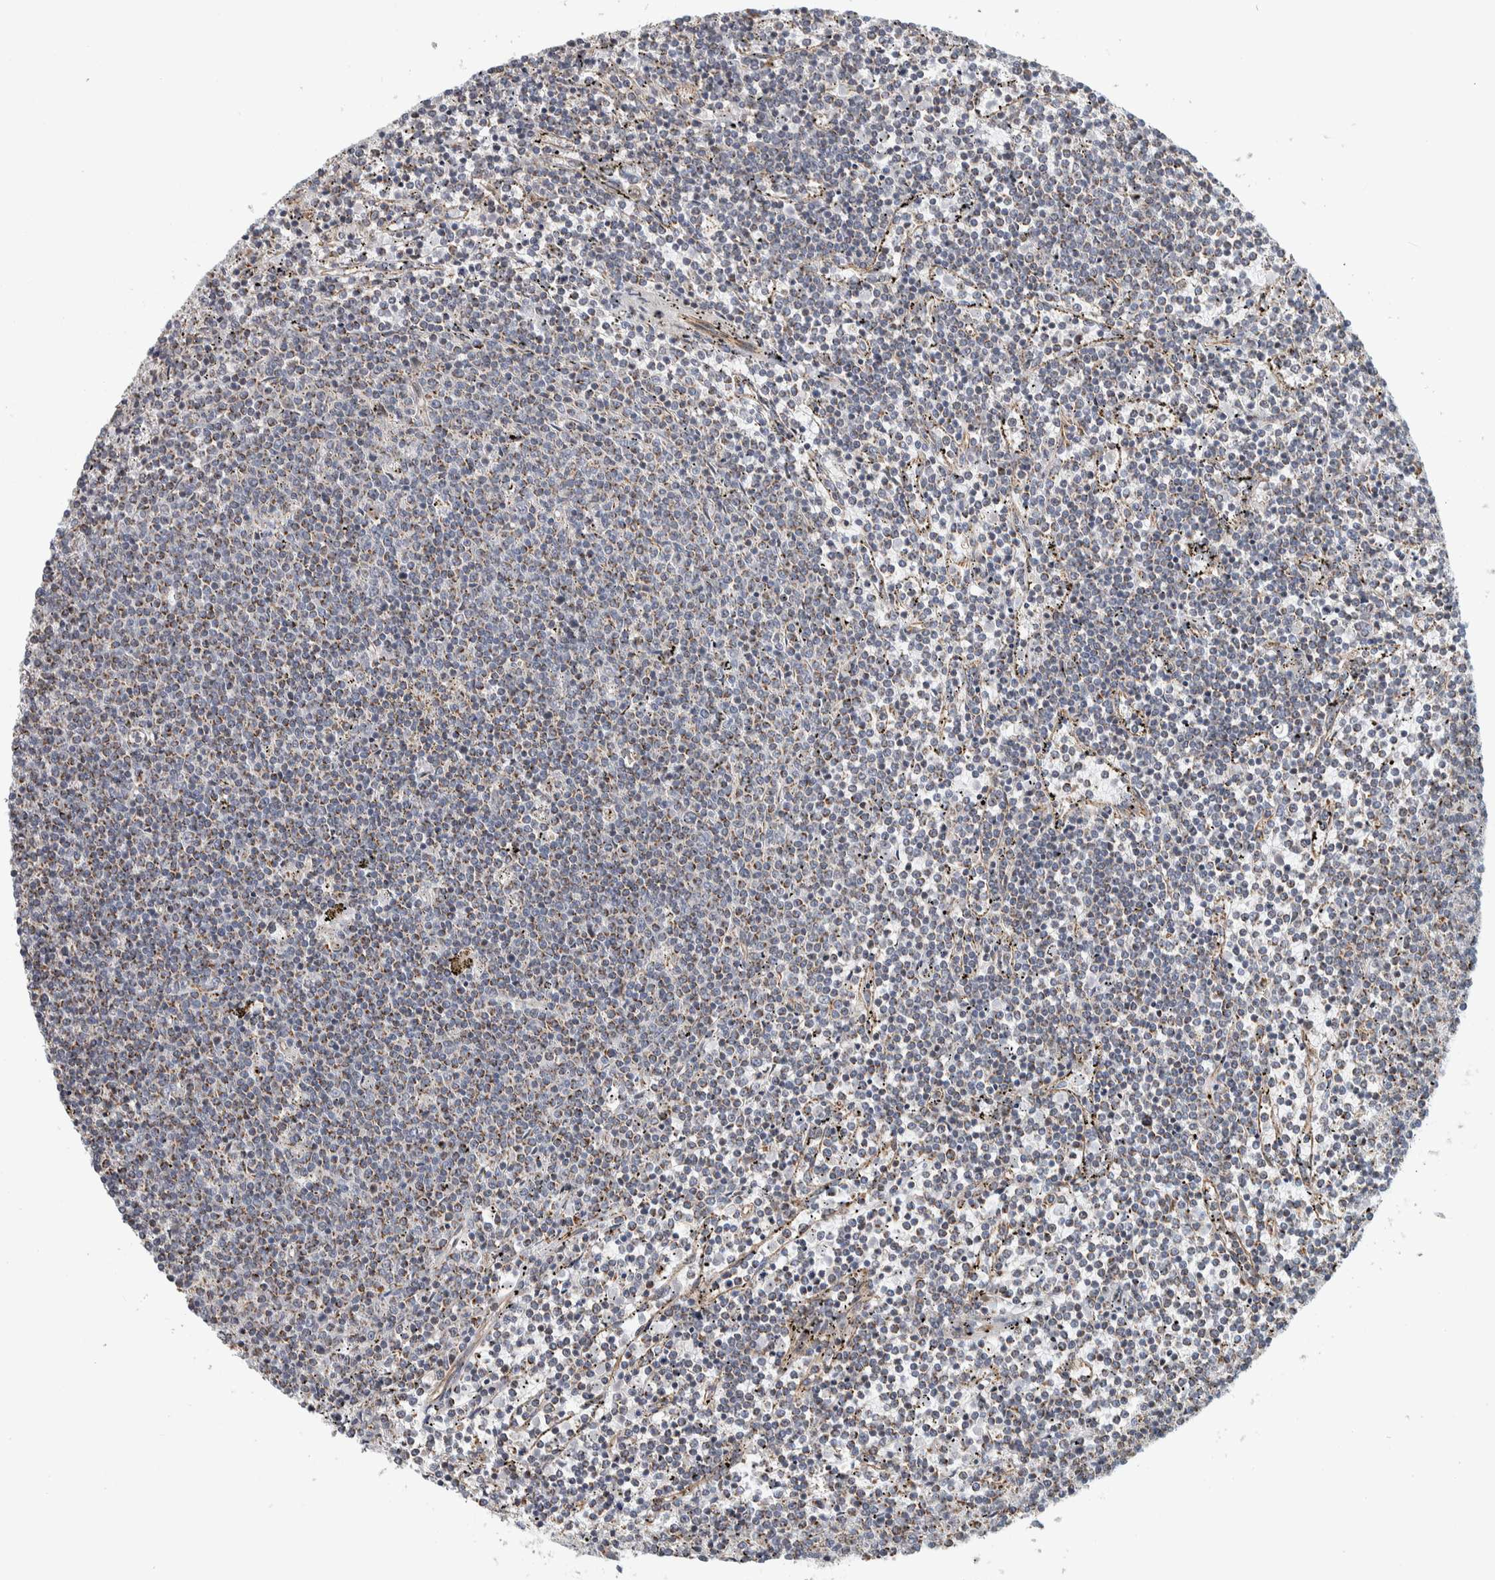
{"staining": {"intensity": "weak", "quantity": "25%-75%", "location": "cytoplasmic/membranous"}, "tissue": "lymphoma", "cell_type": "Tumor cells", "image_type": "cancer", "snomed": [{"axis": "morphology", "description": "Malignant lymphoma, non-Hodgkin's type, Low grade"}, {"axis": "topography", "description": "Spleen"}], "caption": "Immunohistochemistry (DAB (3,3'-diaminobenzidine)) staining of human malignant lymphoma, non-Hodgkin's type (low-grade) exhibits weak cytoplasmic/membranous protein staining in about 25%-75% of tumor cells. (IHC, brightfield microscopy, high magnification).", "gene": "AFP", "patient": {"sex": "female", "age": 50}}